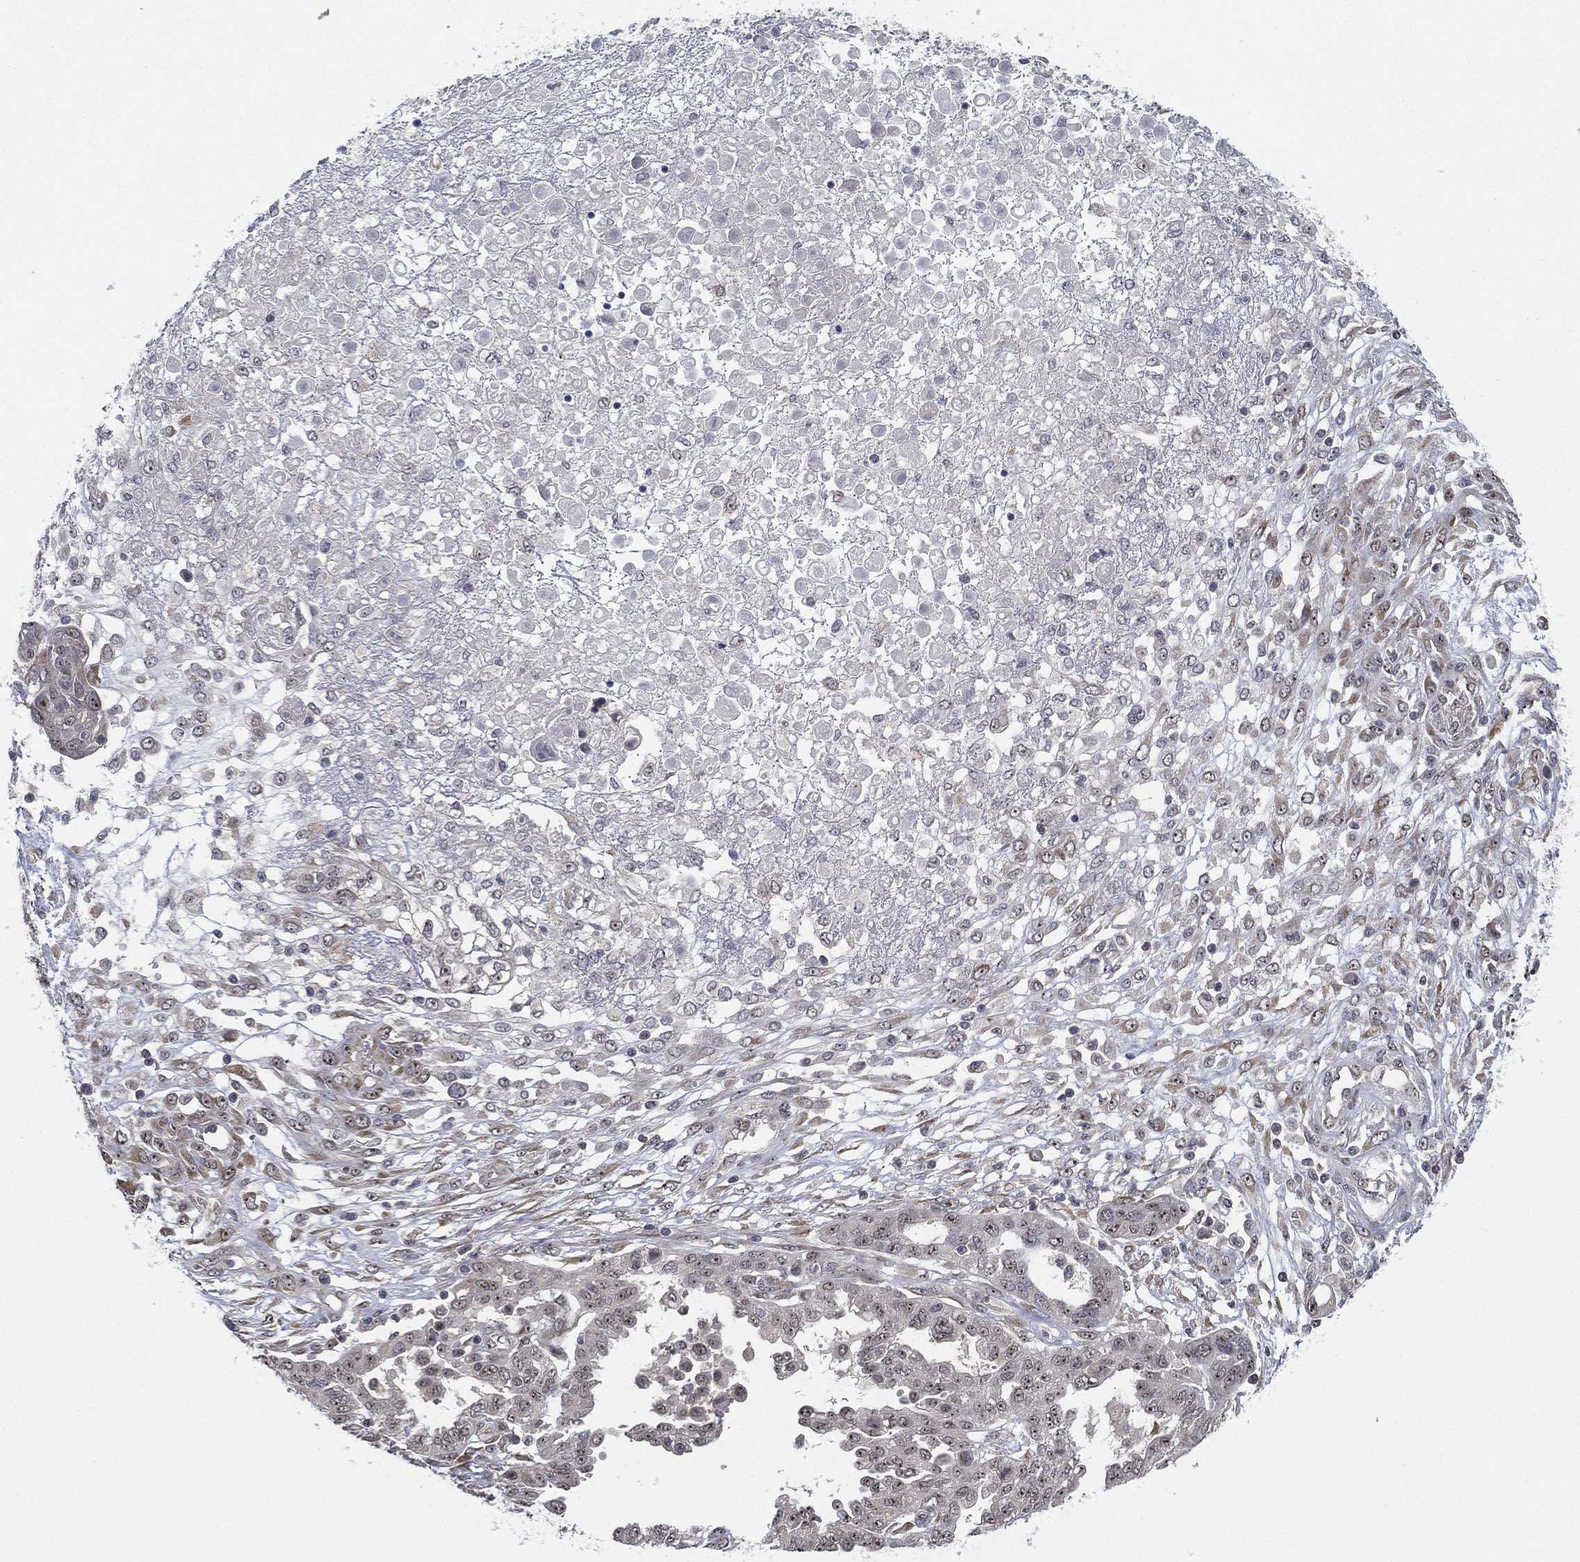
{"staining": {"intensity": "moderate", "quantity": "<25%", "location": "nuclear"}, "tissue": "ovarian cancer", "cell_type": "Tumor cells", "image_type": "cancer", "snomed": [{"axis": "morphology", "description": "Cystadenocarcinoma, serous, NOS"}, {"axis": "topography", "description": "Ovary"}], "caption": "This micrograph demonstrates ovarian cancer (serous cystadenocarcinoma) stained with IHC to label a protein in brown. The nuclear of tumor cells show moderate positivity for the protein. Nuclei are counter-stained blue.", "gene": "PPP1R16B", "patient": {"sex": "female", "age": 67}}